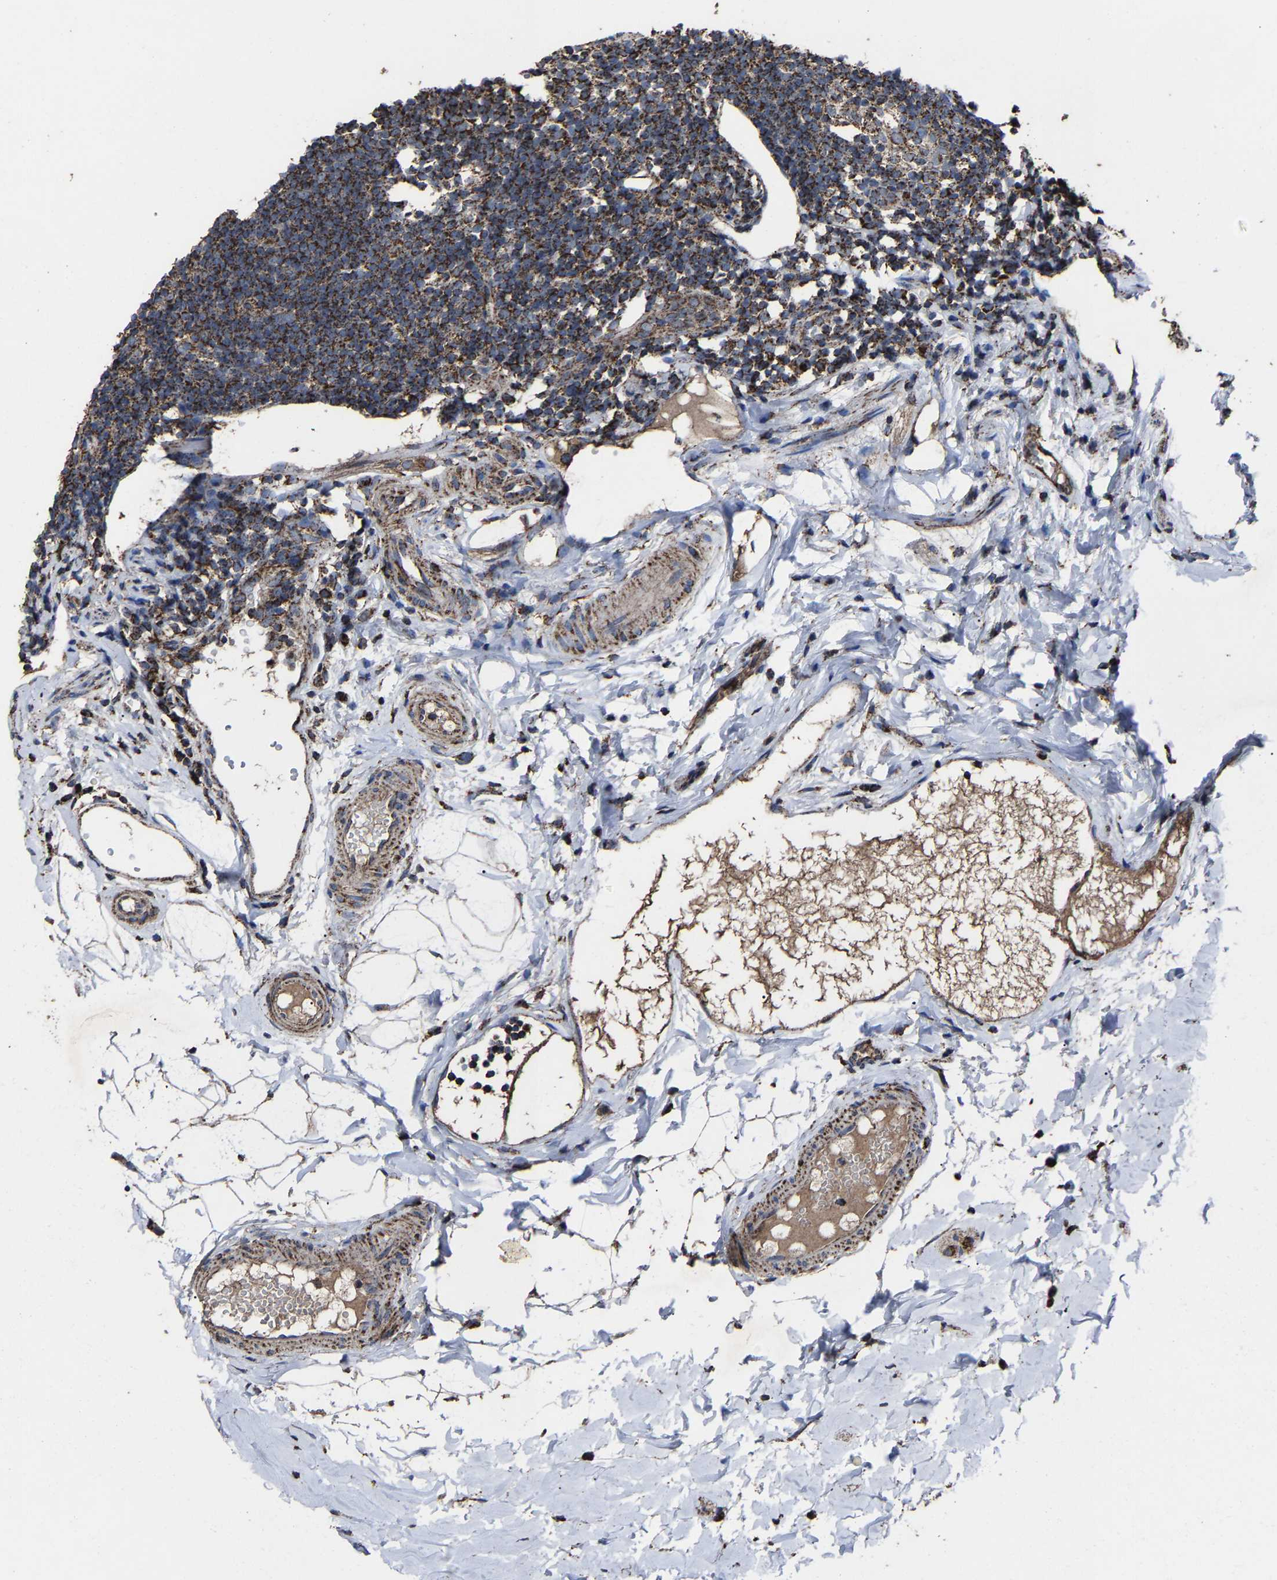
{"staining": {"intensity": "strong", "quantity": ">75%", "location": "cytoplasmic/membranous"}, "tissue": "appendix", "cell_type": "Glandular cells", "image_type": "normal", "snomed": [{"axis": "morphology", "description": "Normal tissue, NOS"}, {"axis": "topography", "description": "Appendix"}], "caption": "DAB immunohistochemical staining of unremarkable appendix shows strong cytoplasmic/membranous protein expression in about >75% of glandular cells.", "gene": "NDUFV3", "patient": {"sex": "female", "age": 20}}